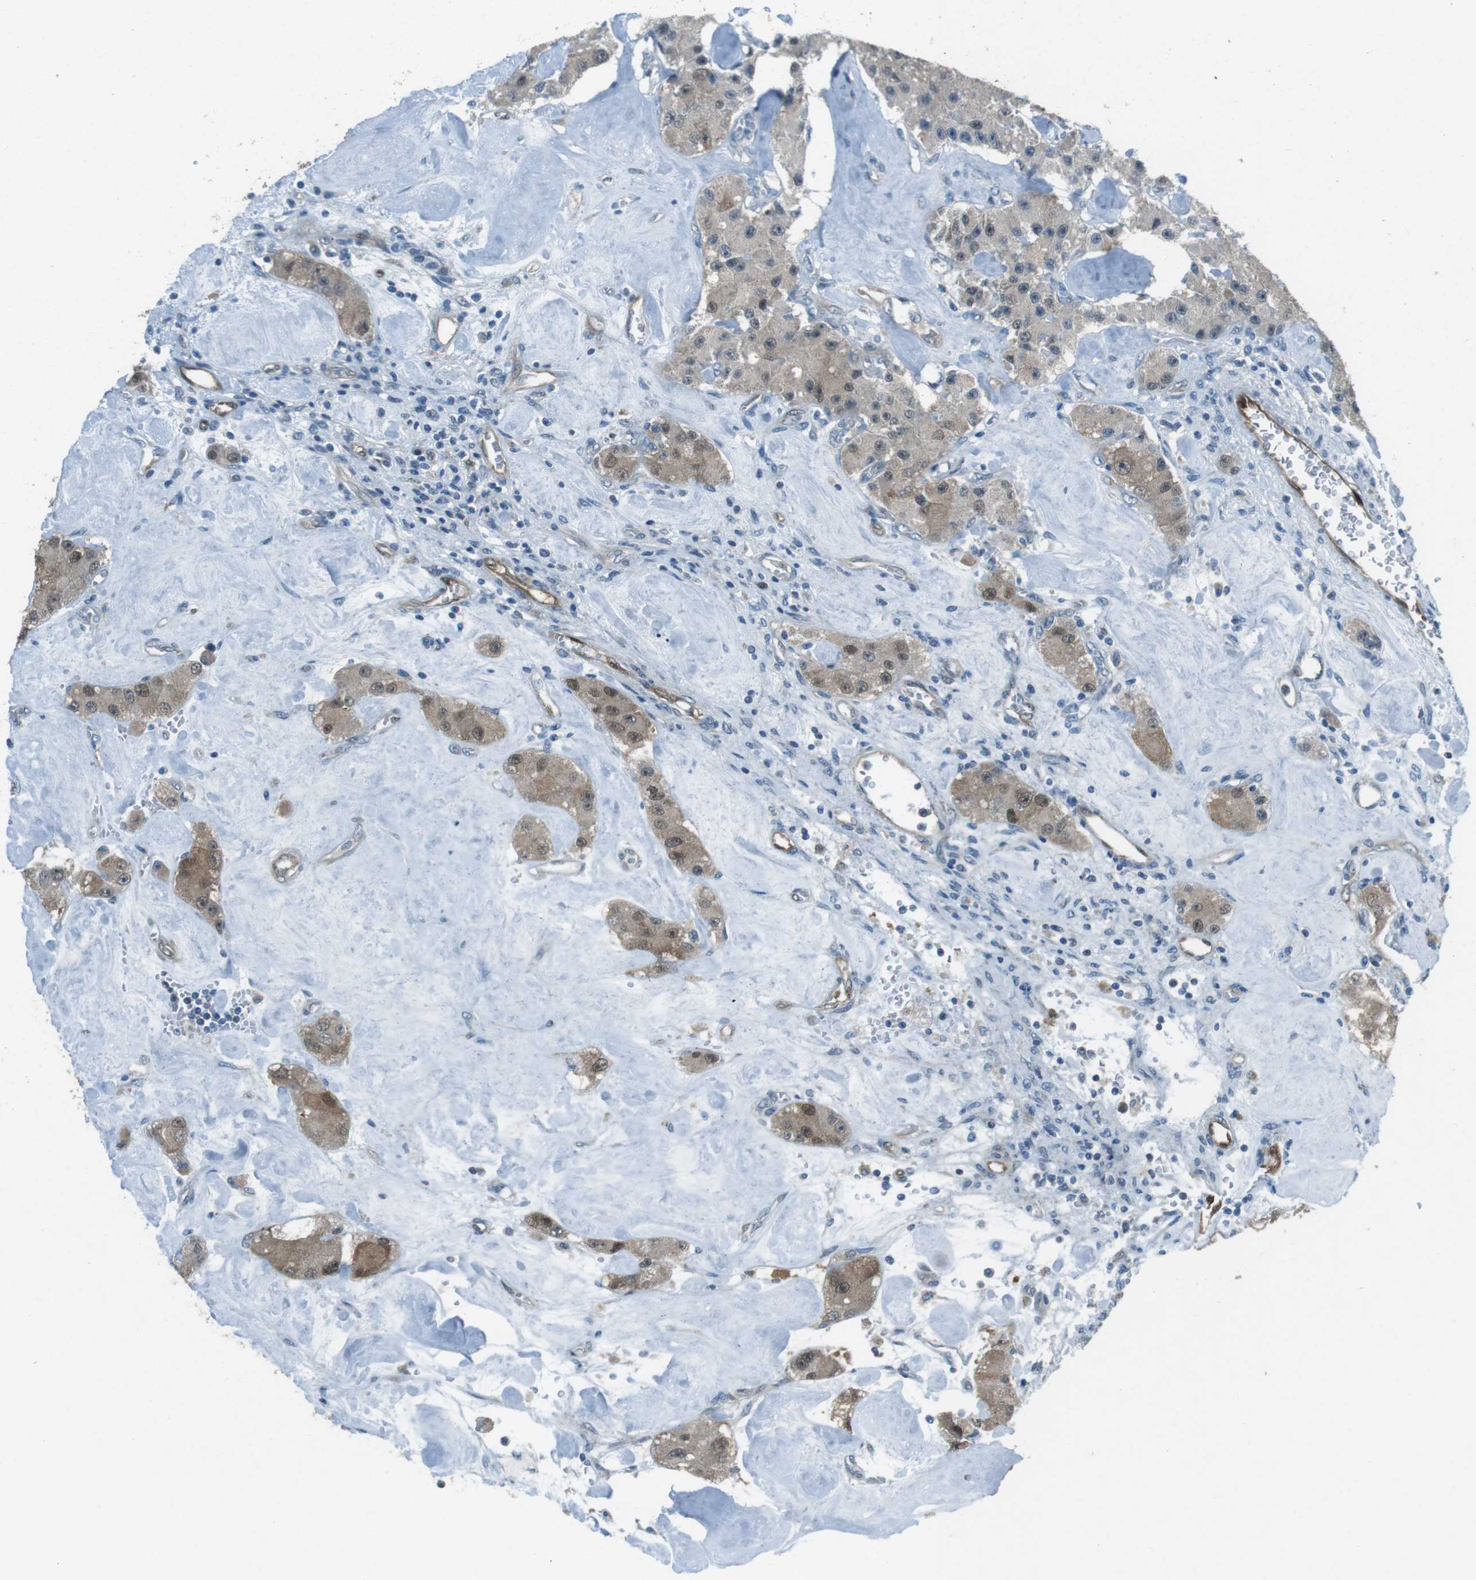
{"staining": {"intensity": "weak", "quantity": ">75%", "location": "cytoplasmic/membranous,nuclear"}, "tissue": "carcinoid", "cell_type": "Tumor cells", "image_type": "cancer", "snomed": [{"axis": "morphology", "description": "Carcinoid, malignant, NOS"}, {"axis": "topography", "description": "Pancreas"}], "caption": "Carcinoid was stained to show a protein in brown. There is low levels of weak cytoplasmic/membranous and nuclear expression in about >75% of tumor cells.", "gene": "MFAP3", "patient": {"sex": "male", "age": 41}}